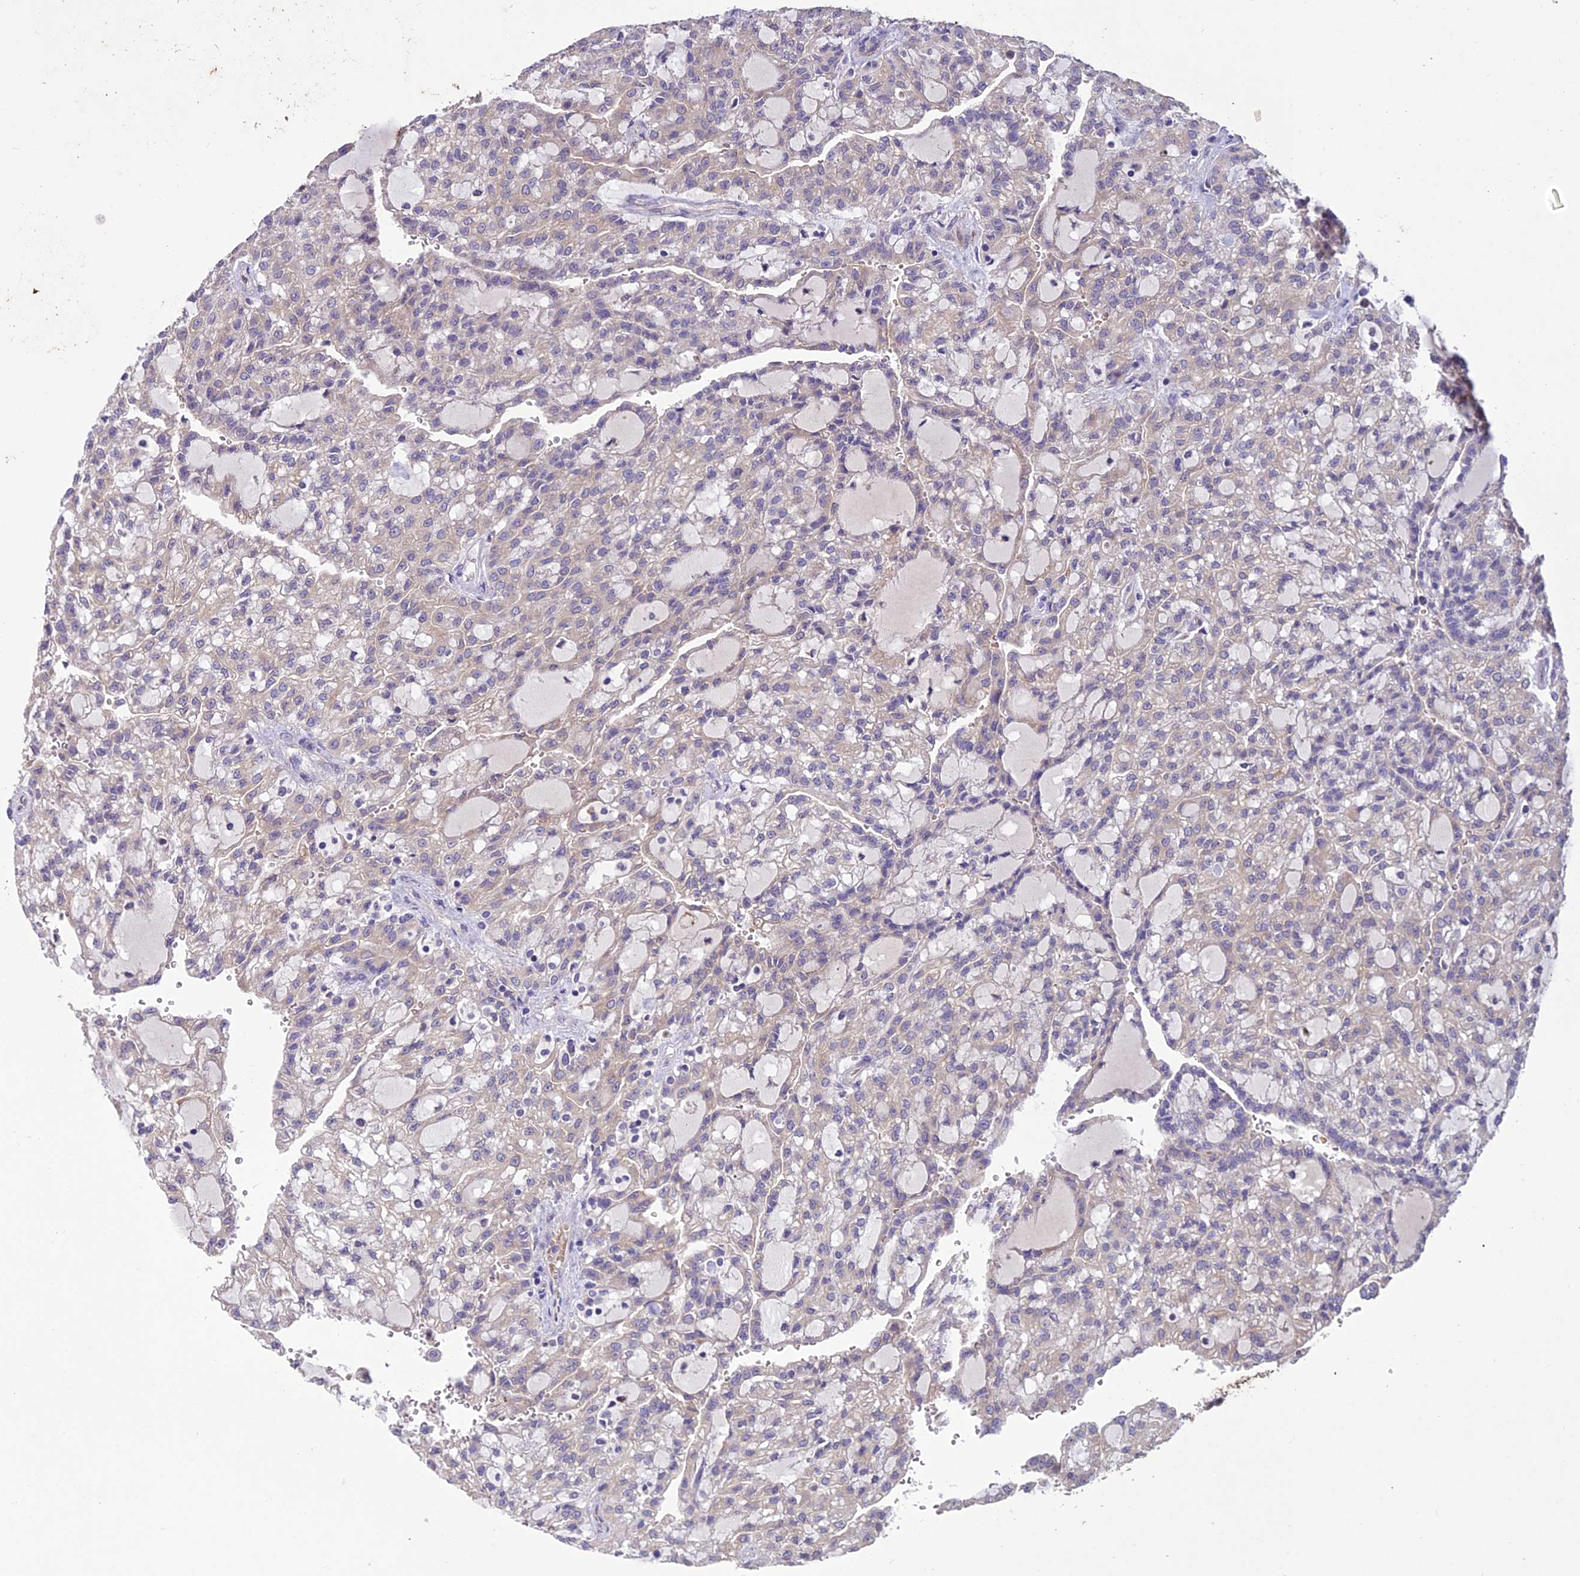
{"staining": {"intensity": "weak", "quantity": "<25%", "location": "cytoplasmic/membranous"}, "tissue": "renal cancer", "cell_type": "Tumor cells", "image_type": "cancer", "snomed": [{"axis": "morphology", "description": "Adenocarcinoma, NOS"}, {"axis": "topography", "description": "Kidney"}], "caption": "Renal cancer (adenocarcinoma) stained for a protein using immunohistochemistry (IHC) shows no expression tumor cells.", "gene": "CENPL", "patient": {"sex": "male", "age": 63}}